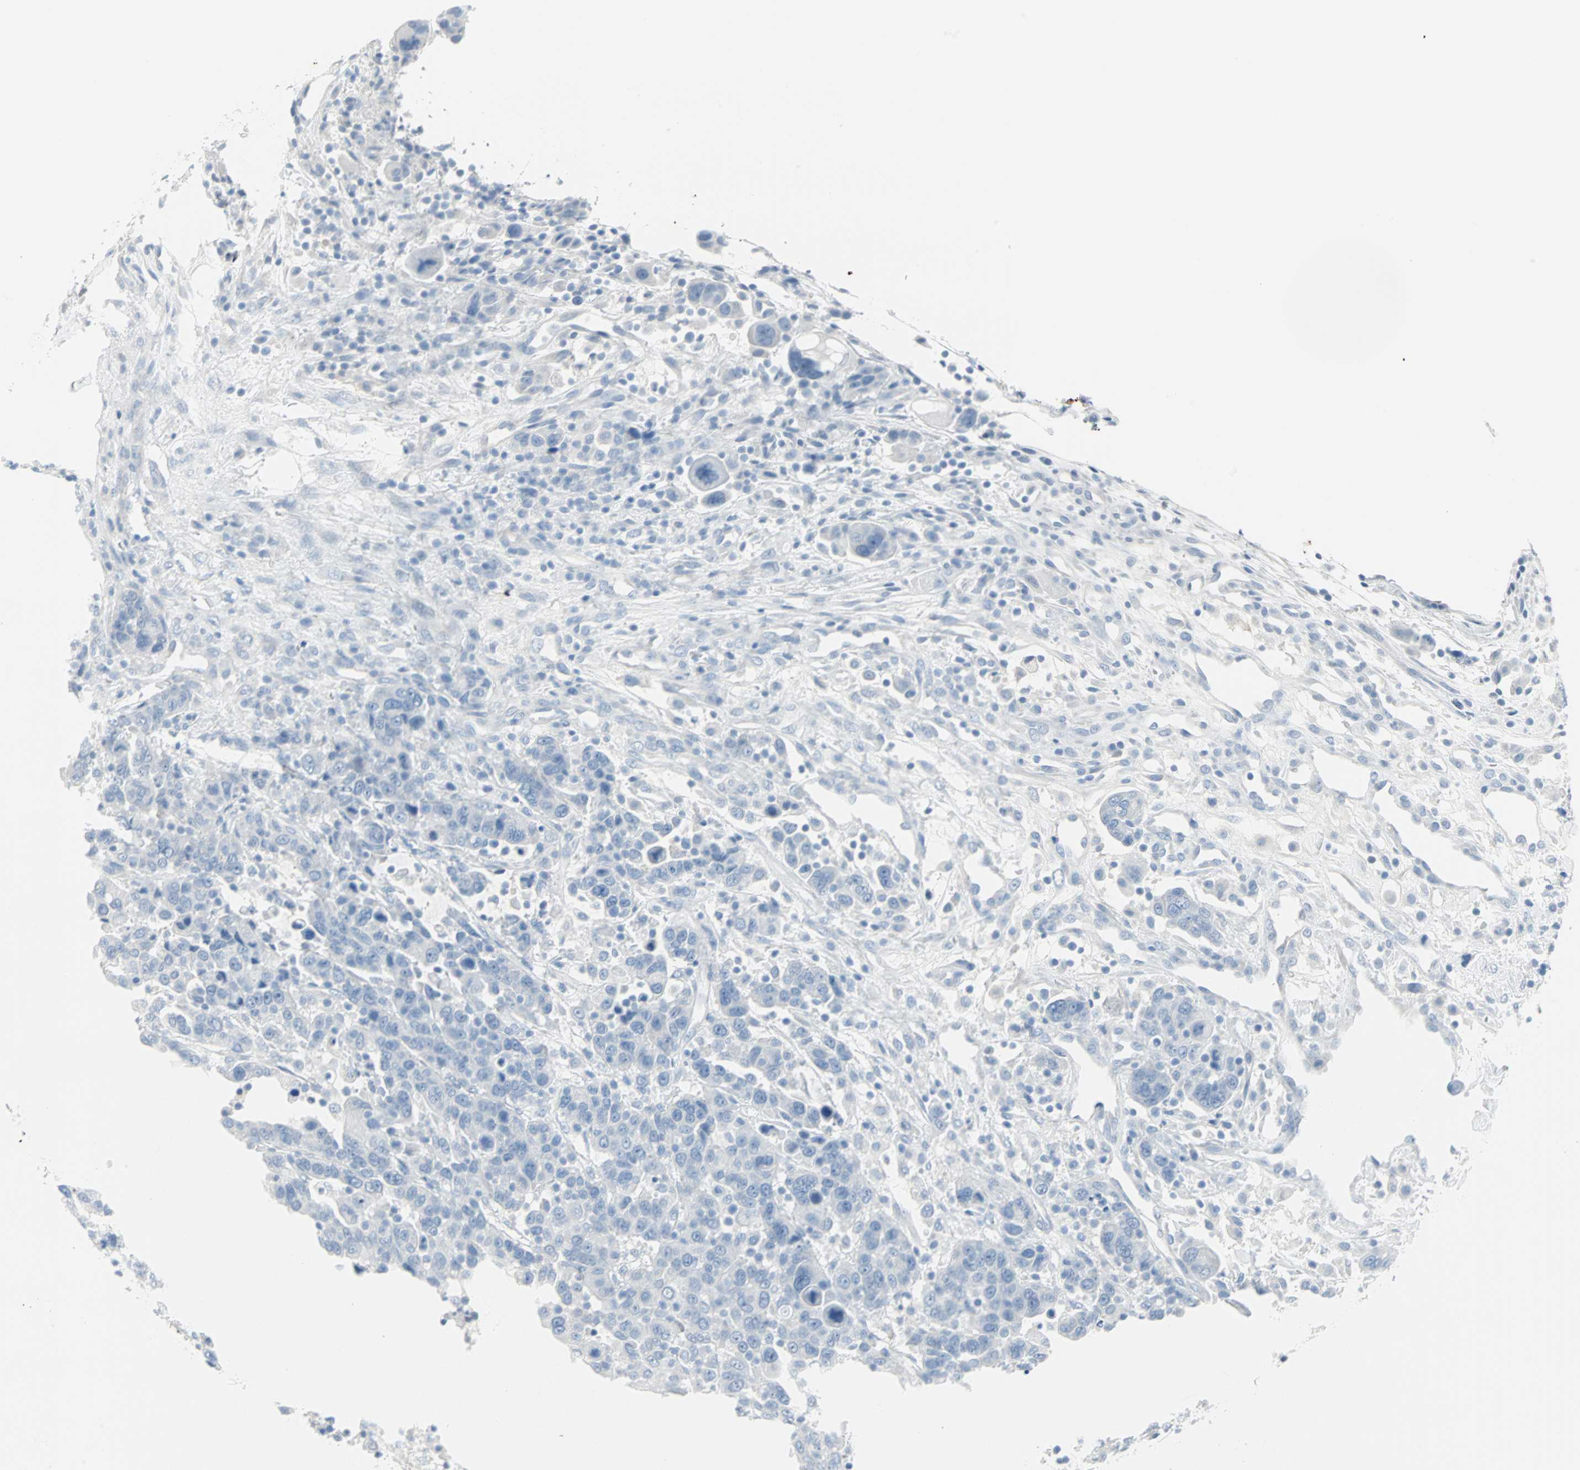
{"staining": {"intensity": "negative", "quantity": "none", "location": "none"}, "tissue": "breast cancer", "cell_type": "Tumor cells", "image_type": "cancer", "snomed": [{"axis": "morphology", "description": "Duct carcinoma"}, {"axis": "topography", "description": "Breast"}], "caption": "Immunohistochemistry photomicrograph of neoplastic tissue: intraductal carcinoma (breast) stained with DAB (3,3'-diaminobenzidine) exhibits no significant protein staining in tumor cells.", "gene": "STX1A", "patient": {"sex": "female", "age": 37}}